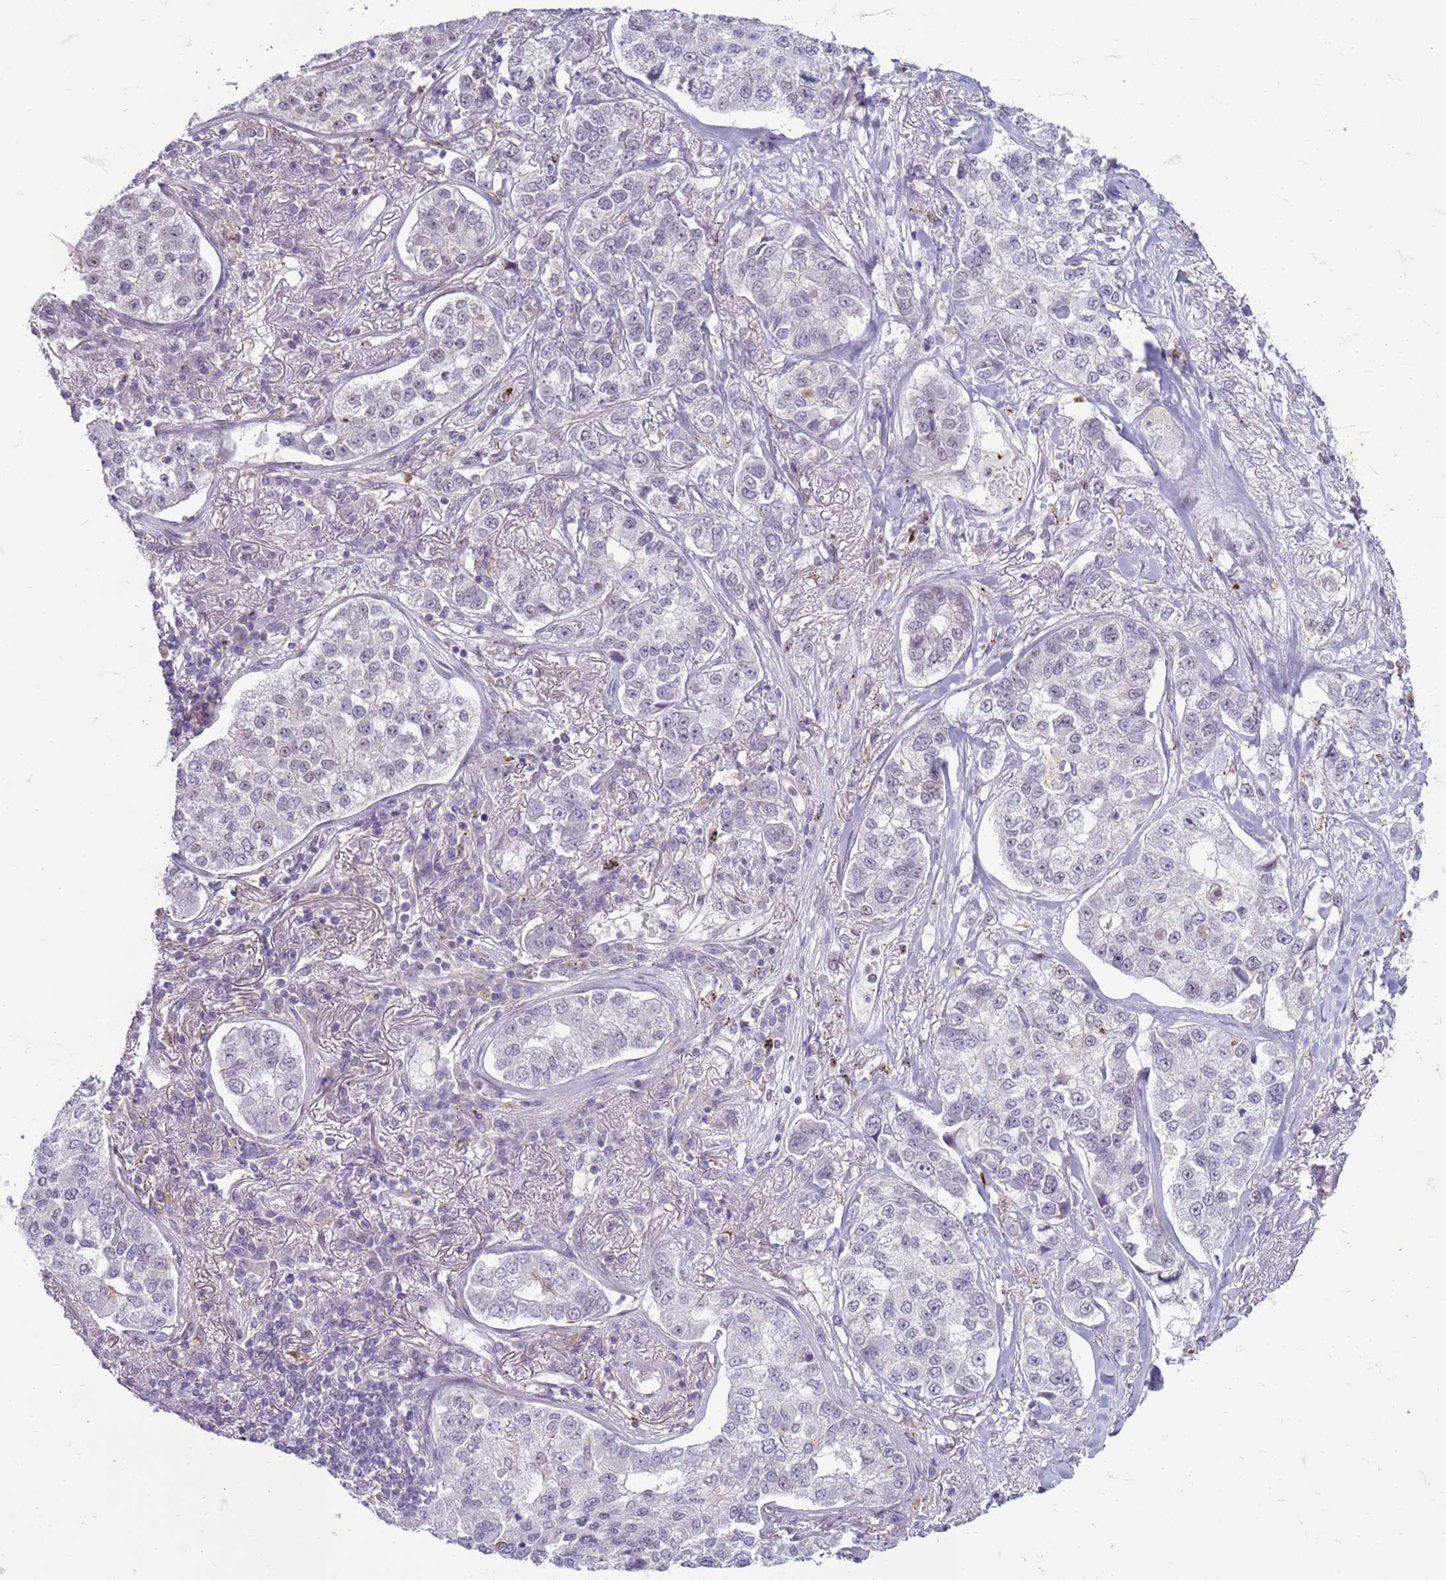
{"staining": {"intensity": "negative", "quantity": "none", "location": "none"}, "tissue": "lung cancer", "cell_type": "Tumor cells", "image_type": "cancer", "snomed": [{"axis": "morphology", "description": "Adenocarcinoma, NOS"}, {"axis": "topography", "description": "Lung"}], "caption": "This histopathology image is of adenocarcinoma (lung) stained with immunohistochemistry (IHC) to label a protein in brown with the nuclei are counter-stained blue. There is no positivity in tumor cells.", "gene": "SLC15A3", "patient": {"sex": "male", "age": 49}}